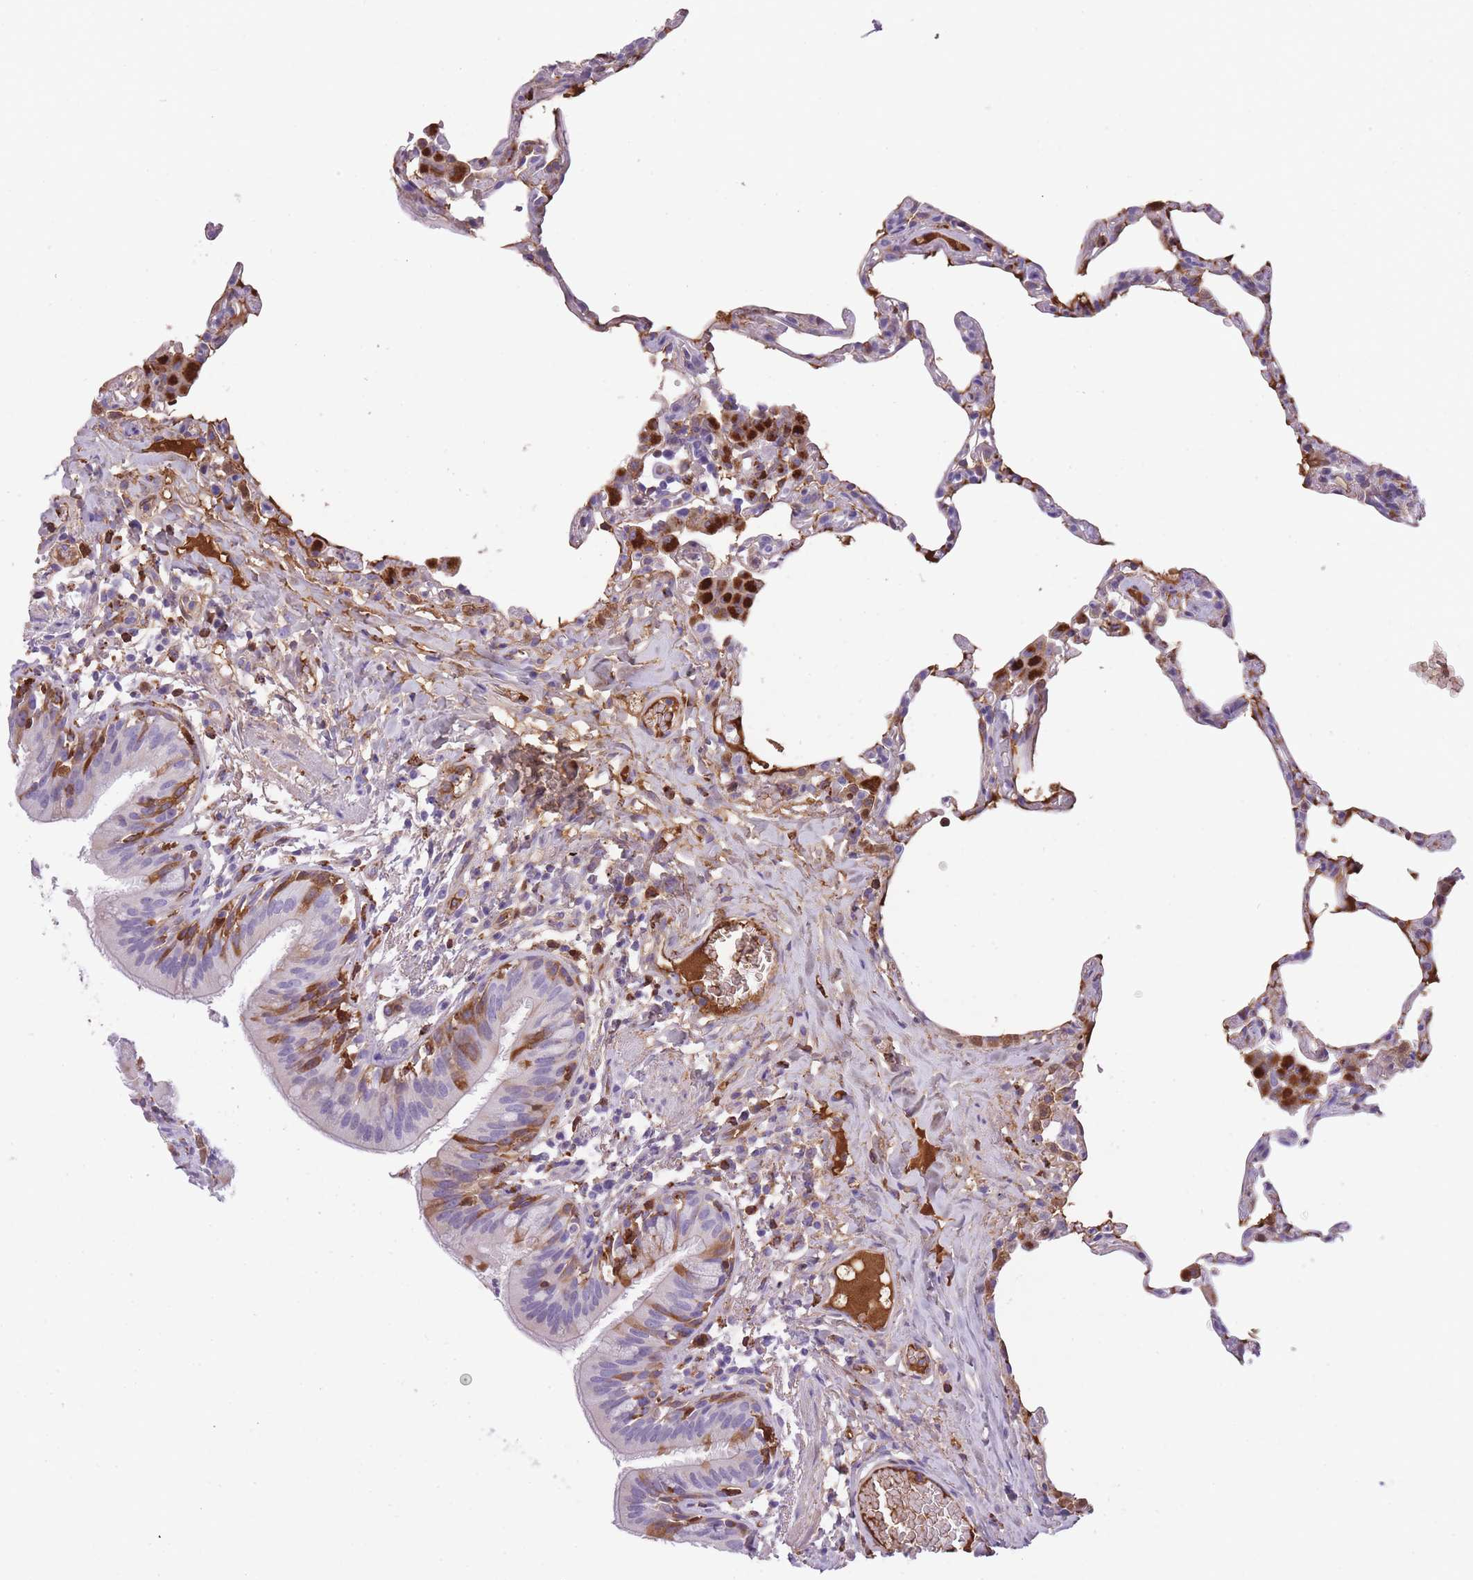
{"staining": {"intensity": "negative", "quantity": "none", "location": "none"}, "tissue": "lung", "cell_type": "Alveolar cells", "image_type": "normal", "snomed": [{"axis": "morphology", "description": "Normal tissue, NOS"}, {"axis": "topography", "description": "Lung"}], "caption": "This histopathology image is of unremarkable lung stained with IHC to label a protein in brown with the nuclei are counter-stained blue. There is no positivity in alveolar cells.", "gene": "GNAT1", "patient": {"sex": "female", "age": 57}}